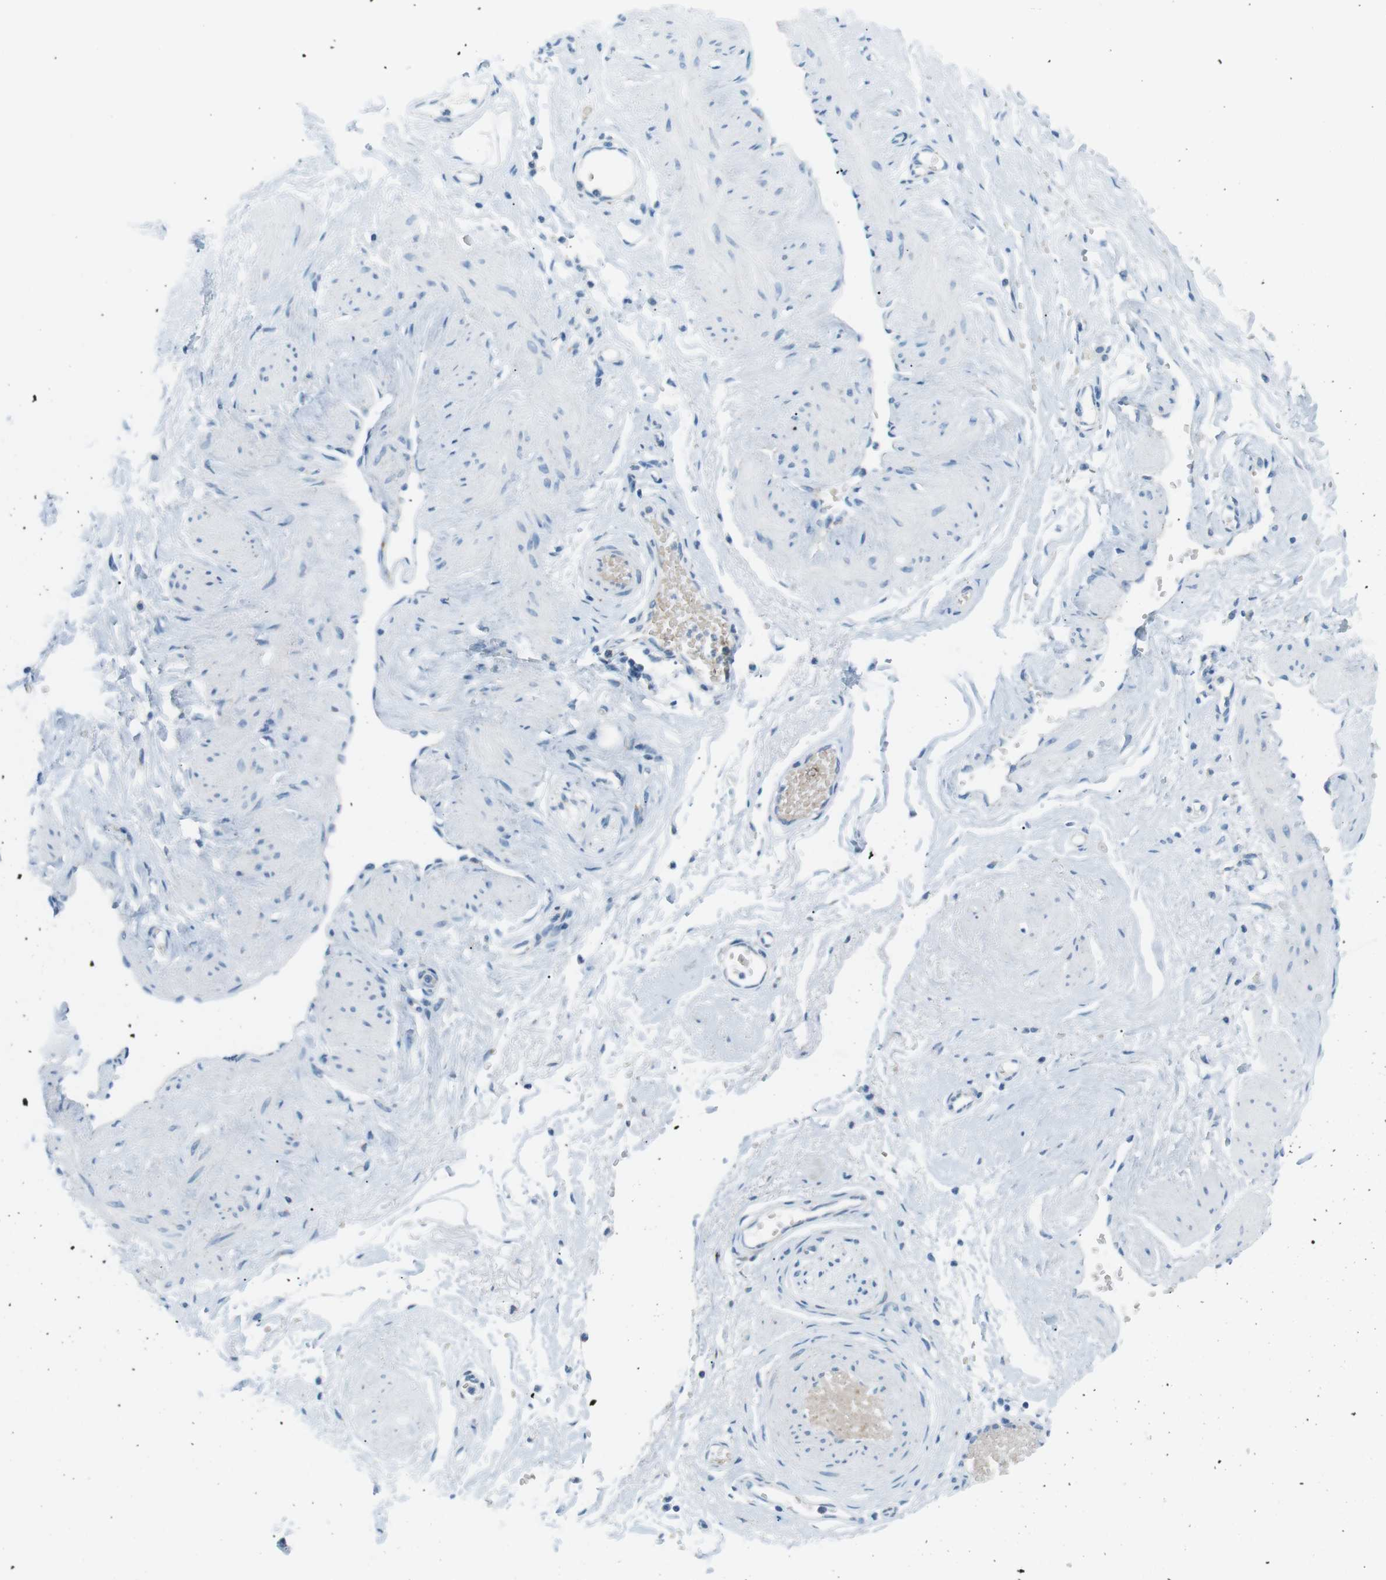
{"staining": {"intensity": "negative", "quantity": "none", "location": "none"}, "tissue": "adipose tissue", "cell_type": "Adipocytes", "image_type": "normal", "snomed": [{"axis": "morphology", "description": "Normal tissue, NOS"}, {"axis": "topography", "description": "Soft tissue"}, {"axis": "topography", "description": "Vascular tissue"}], "caption": "This is an immunohistochemistry micrograph of benign adipose tissue. There is no staining in adipocytes.", "gene": "VAMP1", "patient": {"sex": "female", "age": 35}}